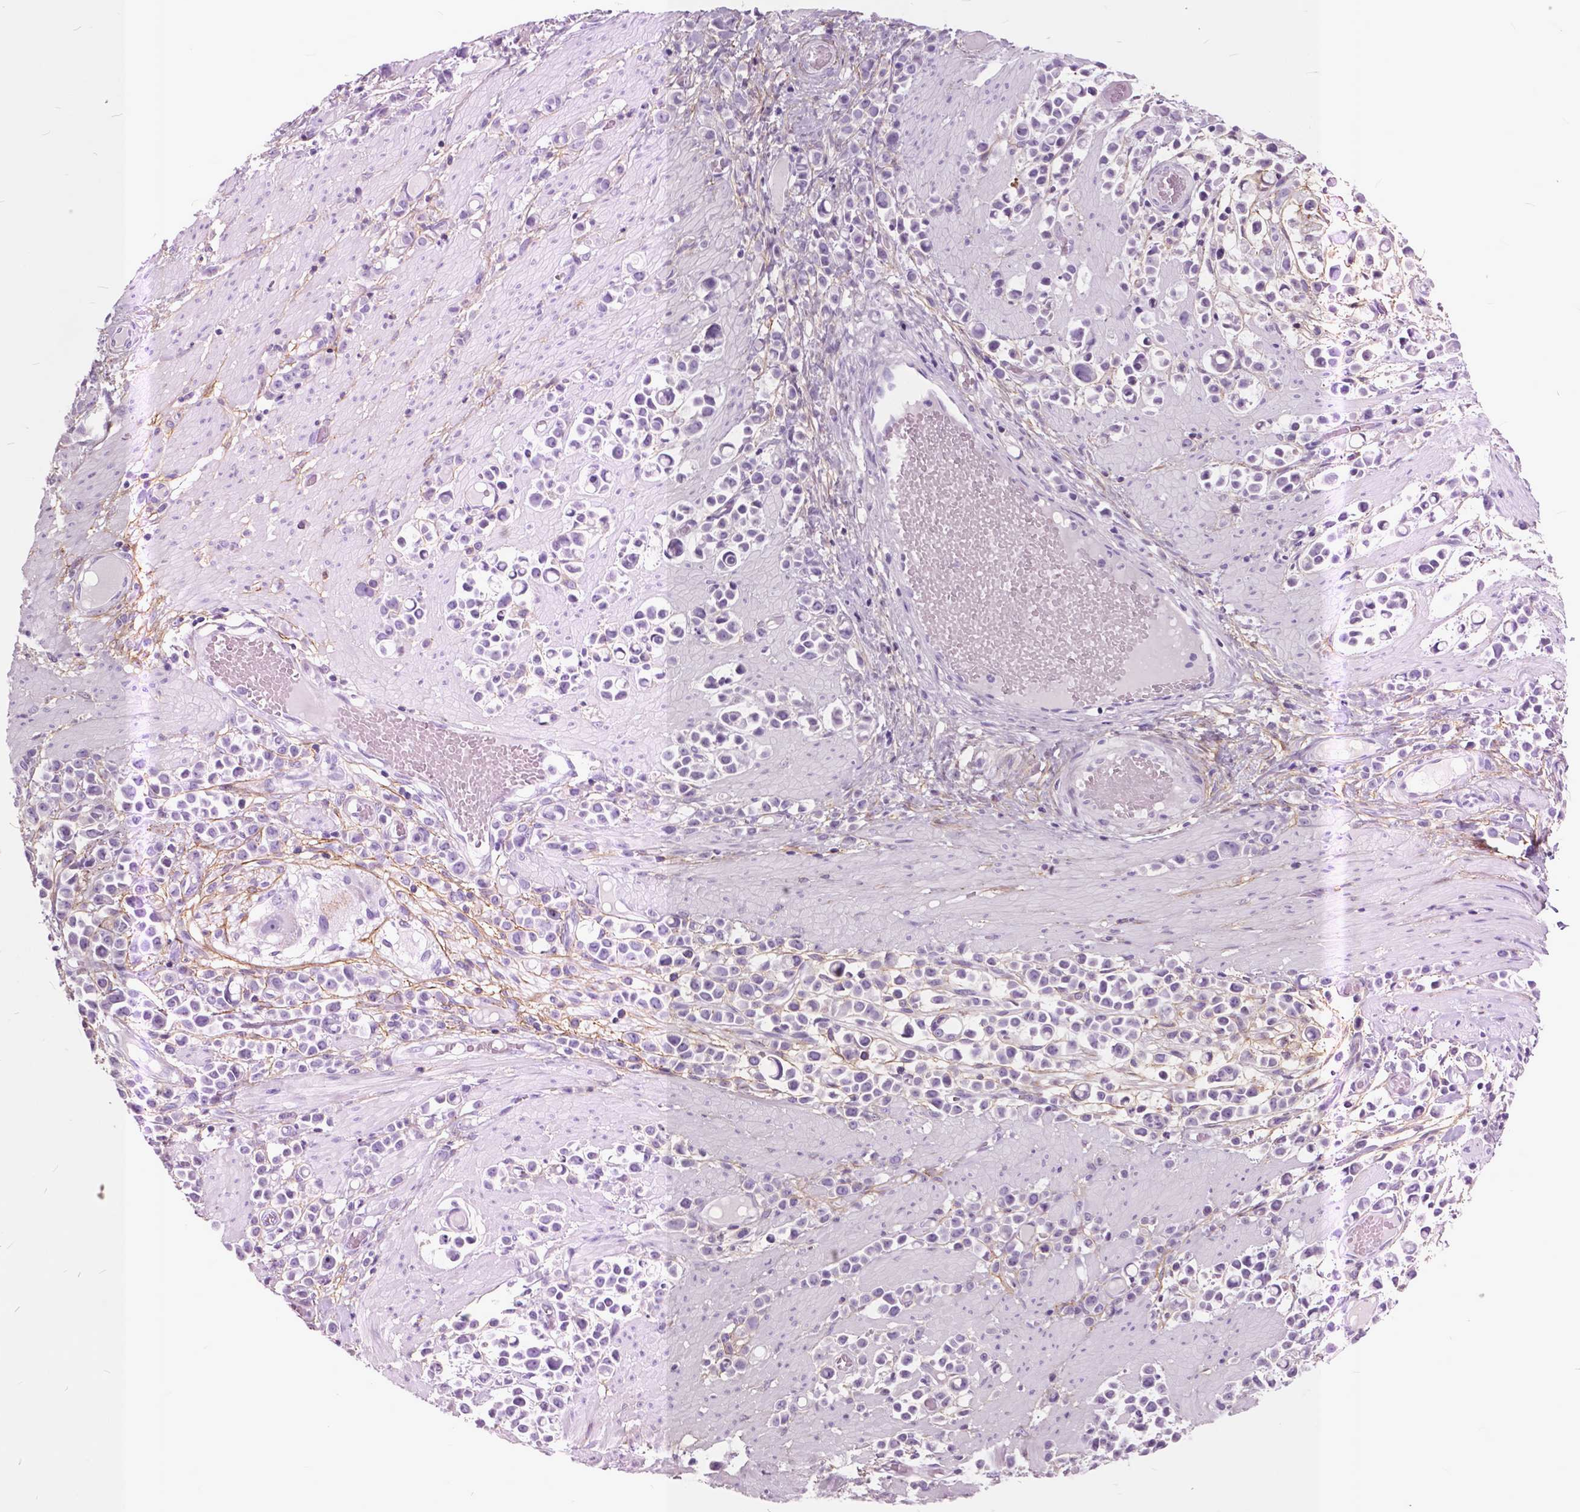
{"staining": {"intensity": "negative", "quantity": "none", "location": "none"}, "tissue": "stomach cancer", "cell_type": "Tumor cells", "image_type": "cancer", "snomed": [{"axis": "morphology", "description": "Adenocarcinoma, NOS"}, {"axis": "topography", "description": "Stomach"}], "caption": "This is an IHC histopathology image of human stomach adenocarcinoma. There is no expression in tumor cells.", "gene": "GDF9", "patient": {"sex": "male", "age": 82}}